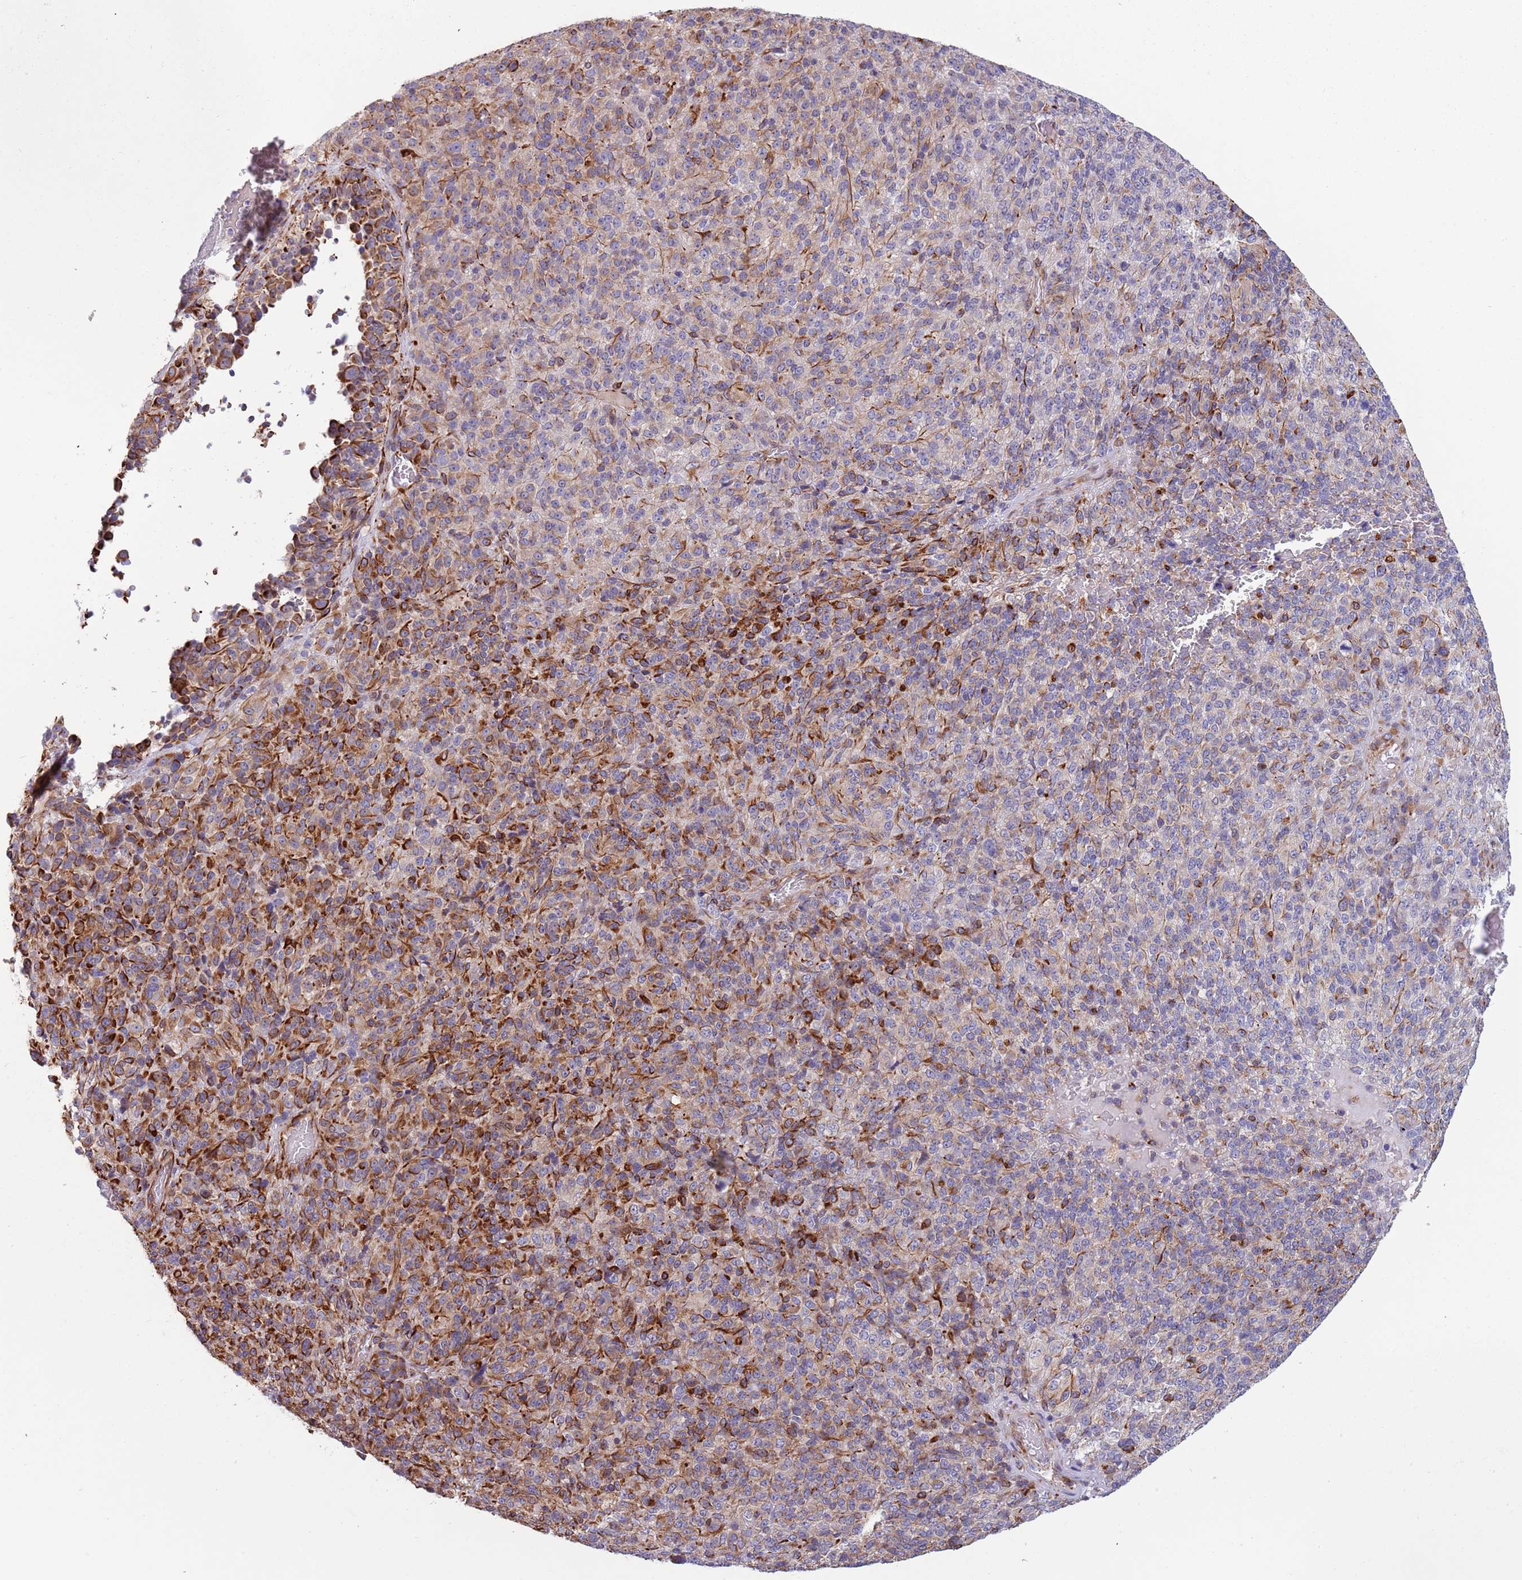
{"staining": {"intensity": "strong", "quantity": "25%-75%", "location": "cytoplasmic/membranous"}, "tissue": "melanoma", "cell_type": "Tumor cells", "image_type": "cancer", "snomed": [{"axis": "morphology", "description": "Malignant melanoma, Metastatic site"}, {"axis": "topography", "description": "Brain"}], "caption": "Melanoma stained with a brown dye demonstrates strong cytoplasmic/membranous positive expression in approximately 25%-75% of tumor cells.", "gene": "MOGAT1", "patient": {"sex": "female", "age": 56}}